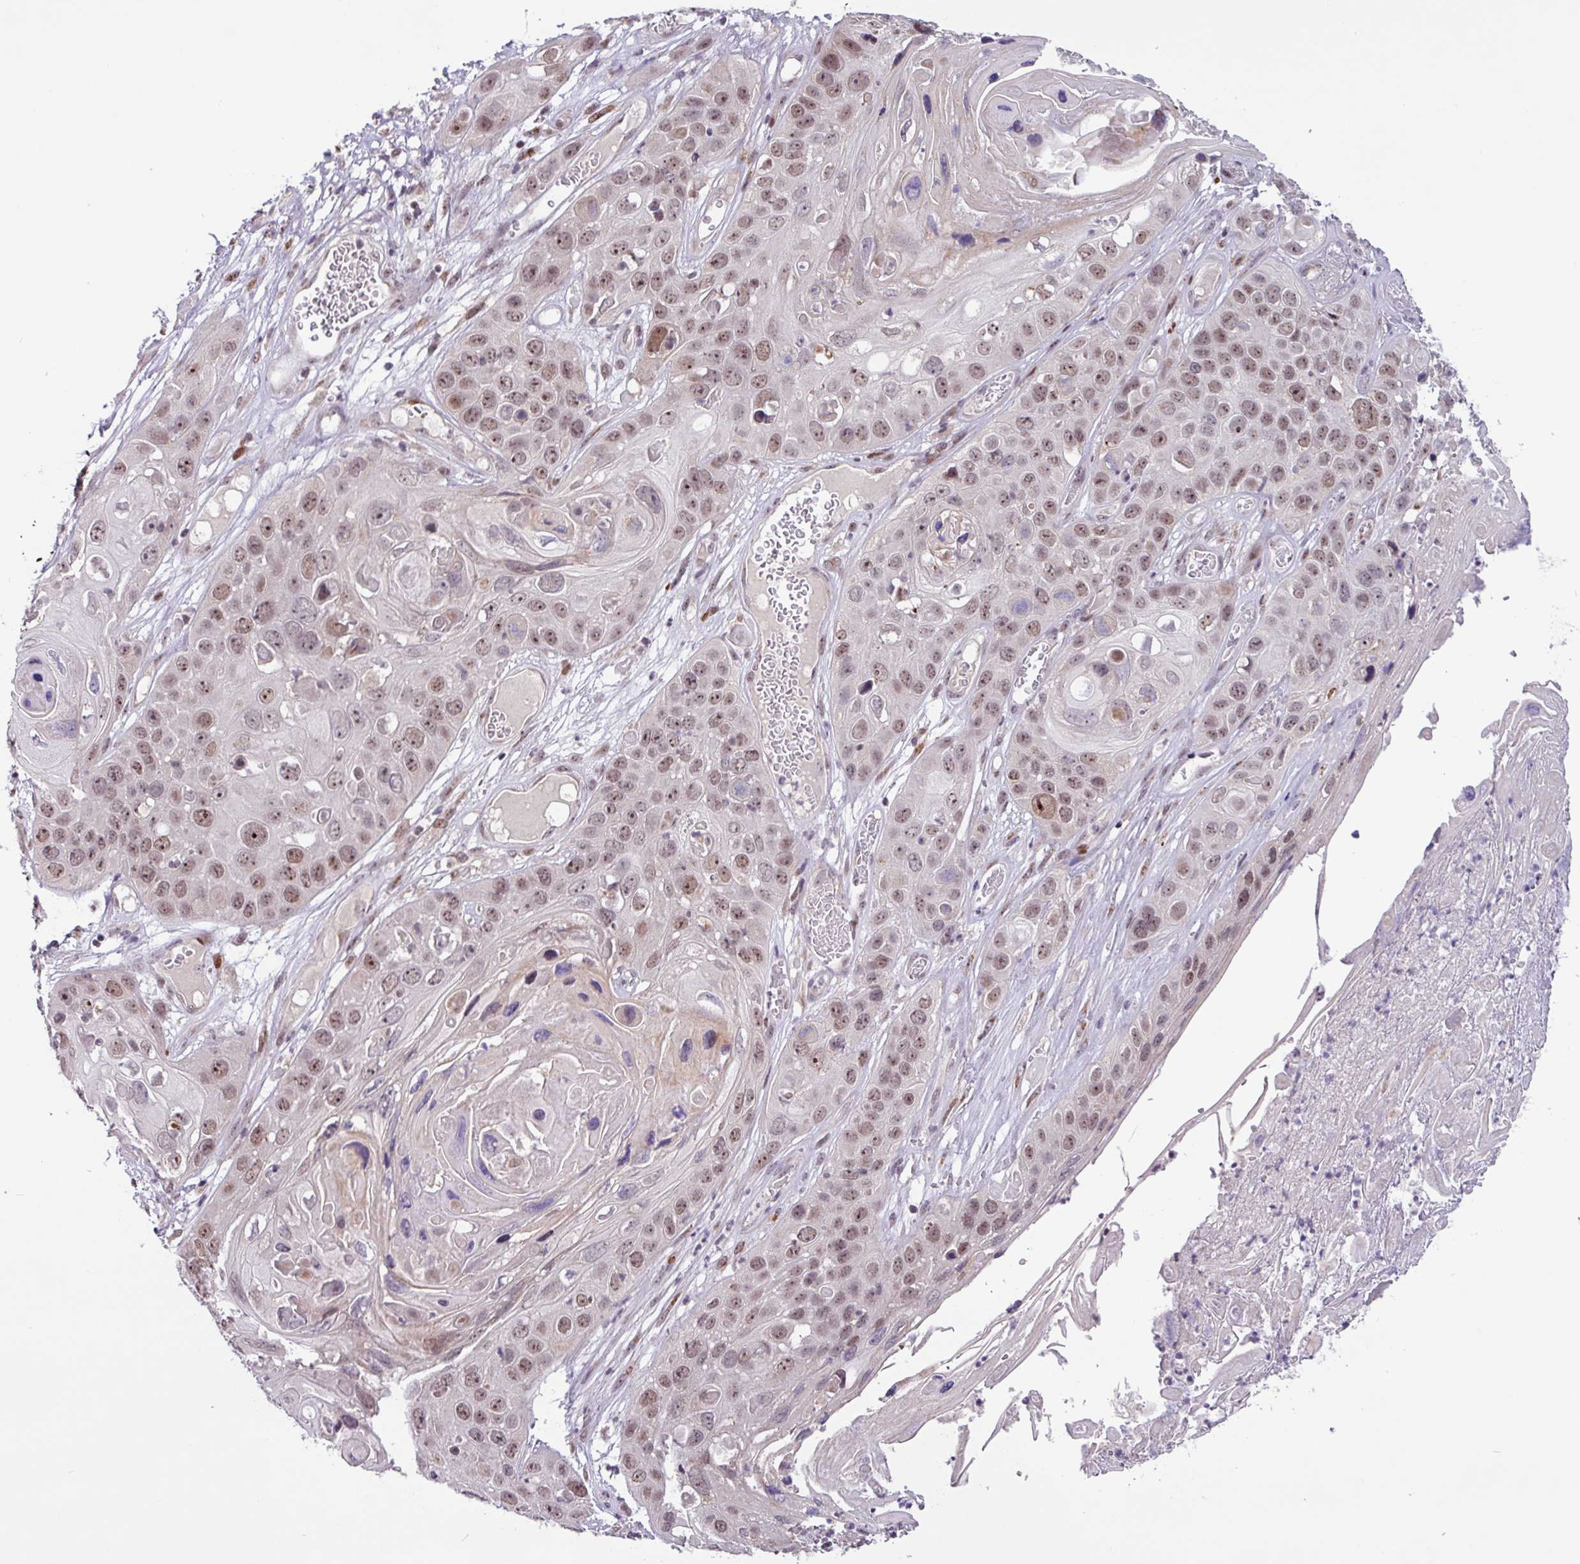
{"staining": {"intensity": "moderate", "quantity": ">75%", "location": "nuclear"}, "tissue": "skin cancer", "cell_type": "Tumor cells", "image_type": "cancer", "snomed": [{"axis": "morphology", "description": "Squamous cell carcinoma, NOS"}, {"axis": "topography", "description": "Skin"}], "caption": "Skin cancer (squamous cell carcinoma) stained for a protein (brown) reveals moderate nuclear positive staining in about >75% of tumor cells.", "gene": "BRD3", "patient": {"sex": "male", "age": 55}}